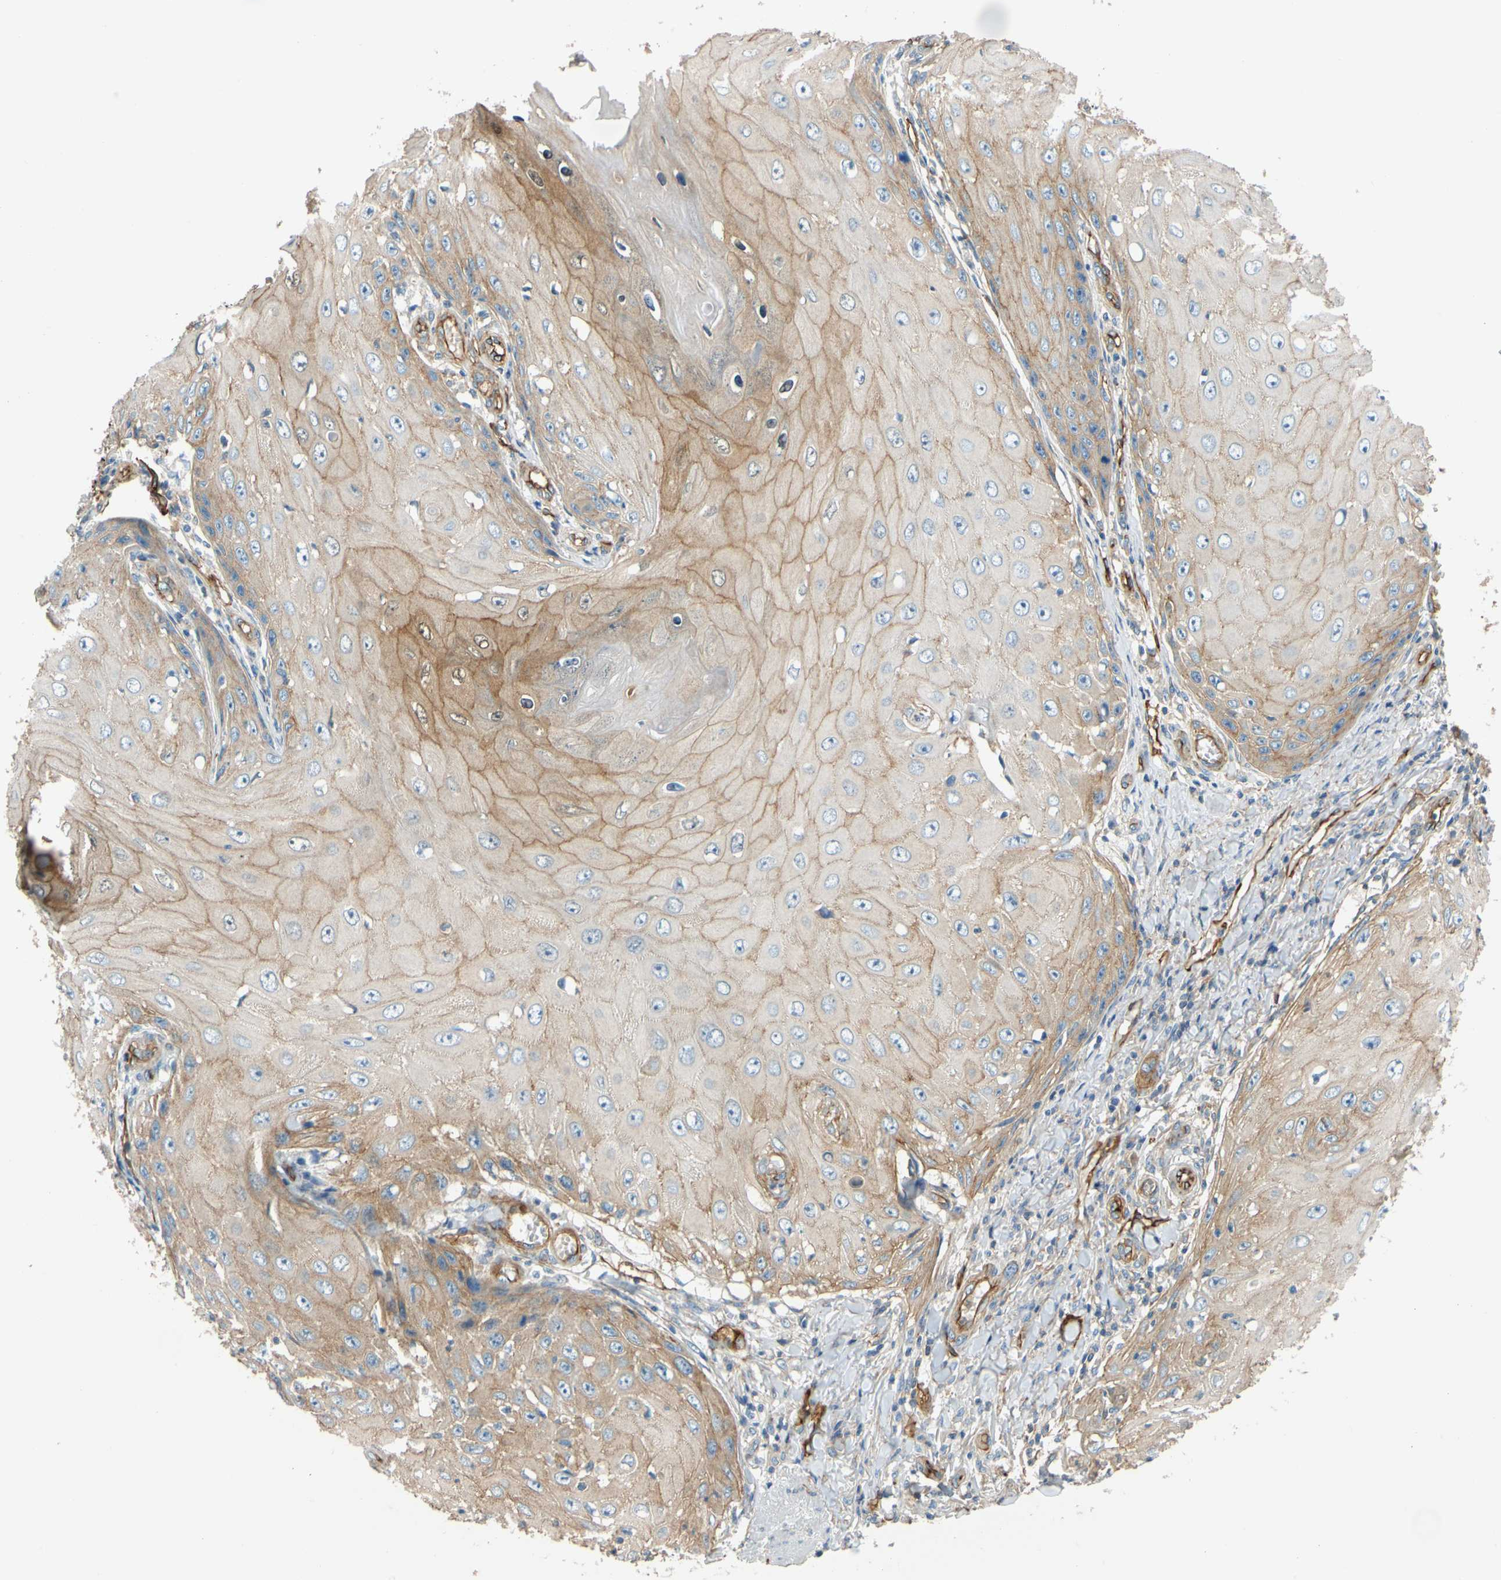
{"staining": {"intensity": "weak", "quantity": "25%-75%", "location": "cytoplasmic/membranous"}, "tissue": "skin cancer", "cell_type": "Tumor cells", "image_type": "cancer", "snomed": [{"axis": "morphology", "description": "Squamous cell carcinoma, NOS"}, {"axis": "topography", "description": "Skin"}], "caption": "Squamous cell carcinoma (skin) stained with immunohistochemistry demonstrates weak cytoplasmic/membranous expression in approximately 25%-75% of tumor cells. (DAB (3,3'-diaminobenzidine) IHC, brown staining for protein, blue staining for nuclei).", "gene": "SPTAN1", "patient": {"sex": "female", "age": 73}}